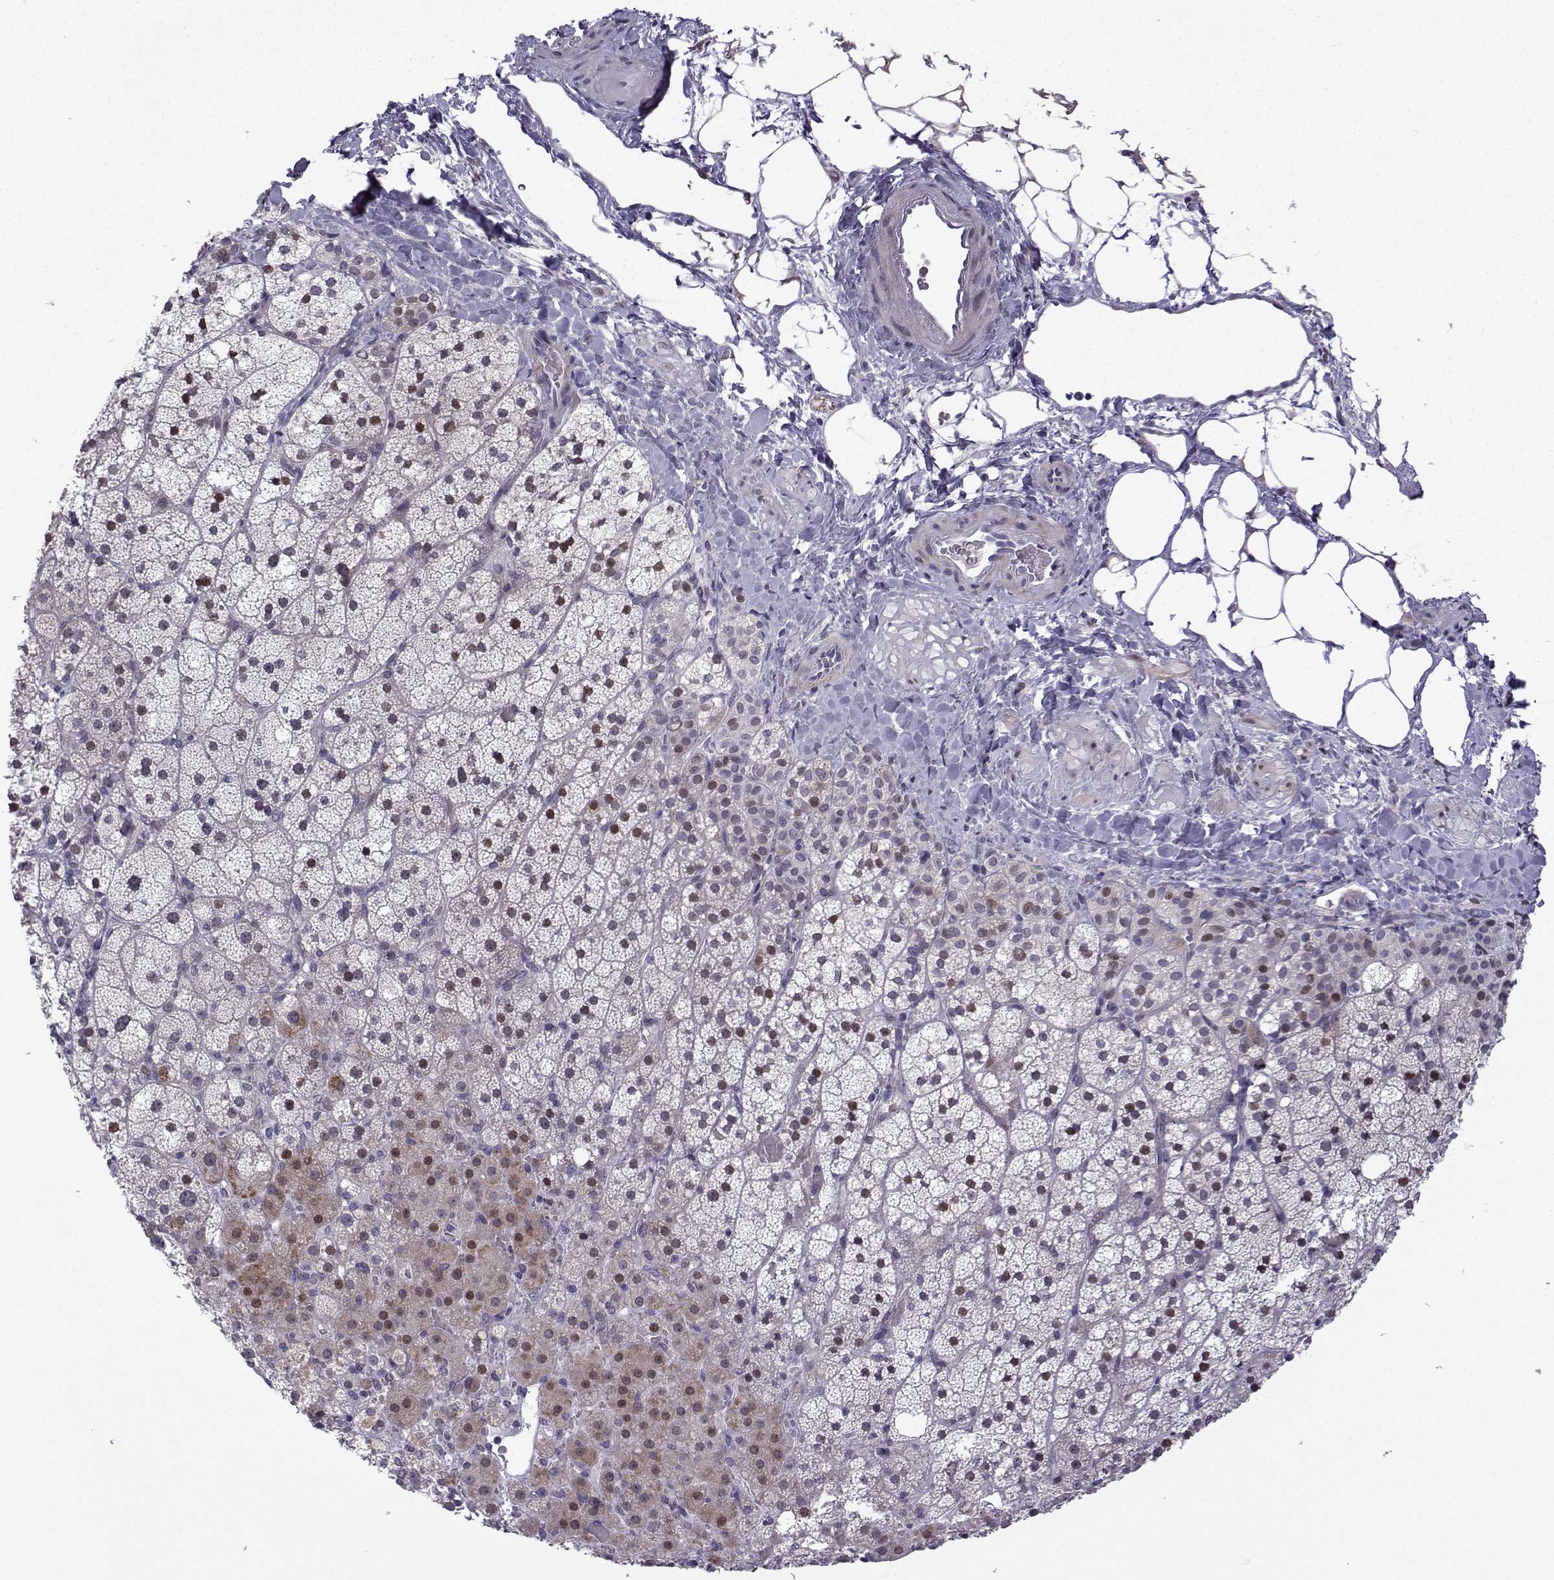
{"staining": {"intensity": "moderate", "quantity": "<25%", "location": "cytoplasmic/membranous,nuclear"}, "tissue": "adrenal gland", "cell_type": "Glandular cells", "image_type": "normal", "snomed": [{"axis": "morphology", "description": "Normal tissue, NOS"}, {"axis": "topography", "description": "Adrenal gland"}], "caption": "Moderate cytoplasmic/membranous,nuclear protein staining is seen in approximately <25% of glandular cells in adrenal gland.", "gene": "CFAP70", "patient": {"sex": "male", "age": 53}}